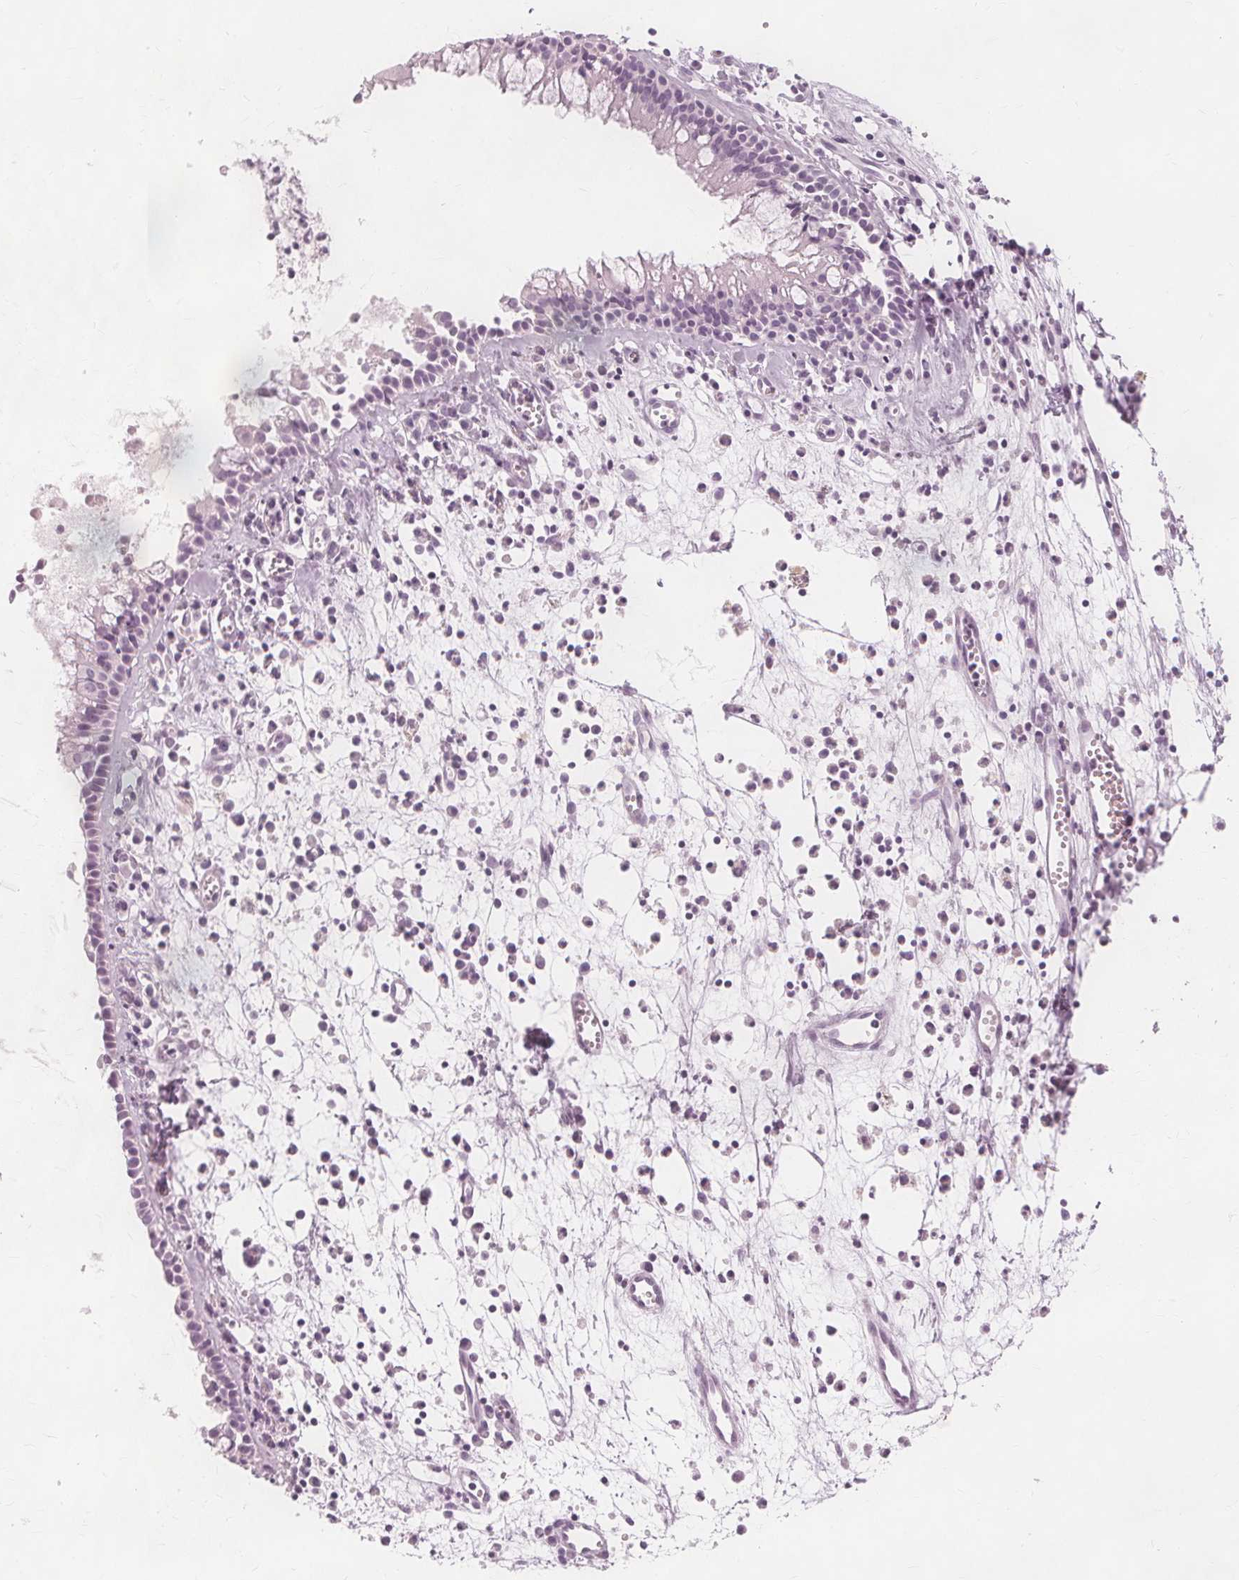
{"staining": {"intensity": "negative", "quantity": "none", "location": "none"}, "tissue": "nasopharynx", "cell_type": "Respiratory epithelial cells", "image_type": "normal", "snomed": [{"axis": "morphology", "description": "Normal tissue, NOS"}, {"axis": "topography", "description": "Nasopharynx"}], "caption": "Immunohistochemistry of normal nasopharynx displays no staining in respiratory epithelial cells.", "gene": "TFF1", "patient": {"sex": "female", "age": 52}}